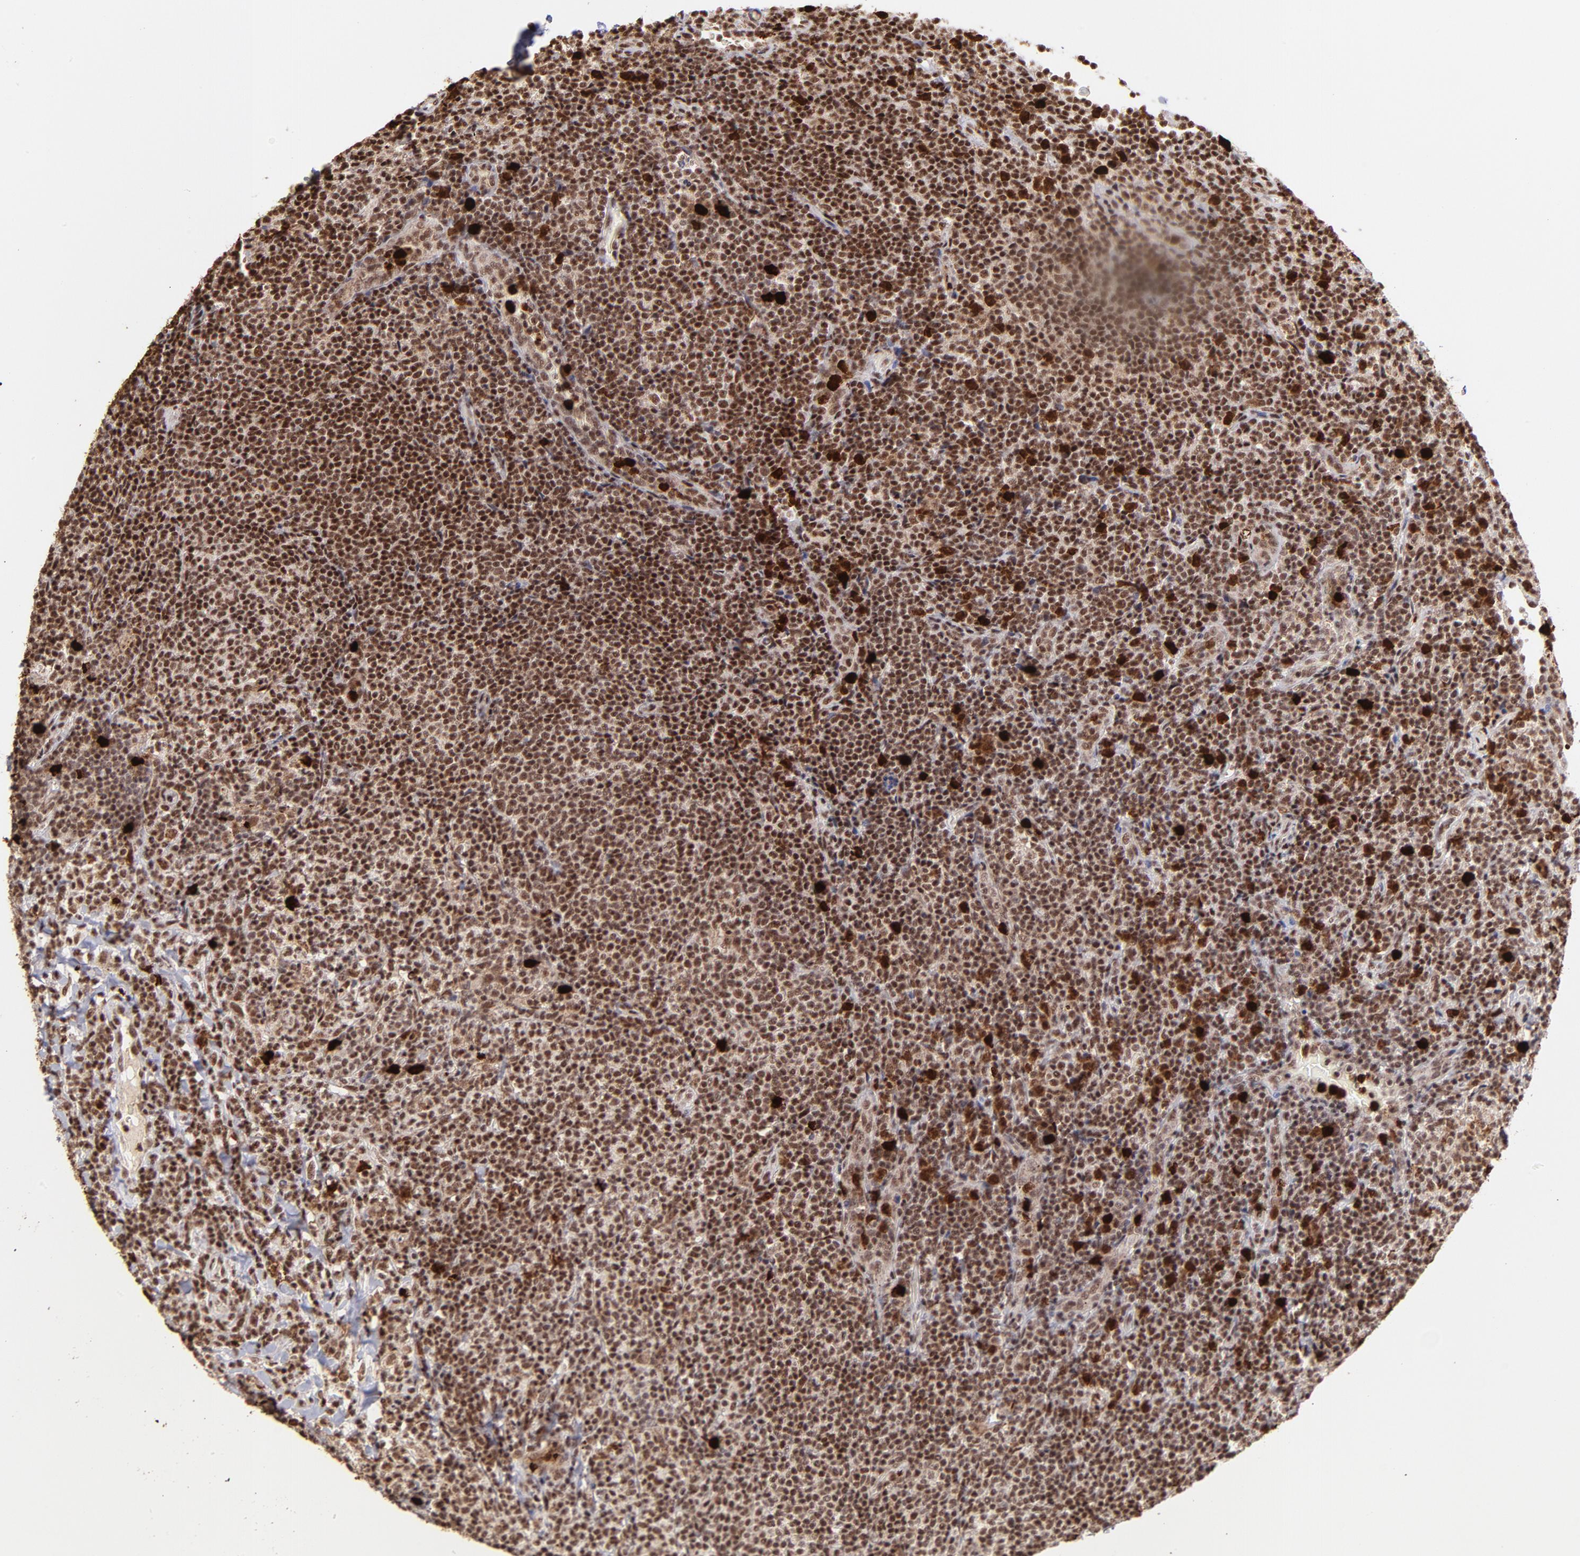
{"staining": {"intensity": "strong", "quantity": ">75%", "location": "cytoplasmic/membranous,nuclear"}, "tissue": "lymphoma", "cell_type": "Tumor cells", "image_type": "cancer", "snomed": [{"axis": "morphology", "description": "Malignant lymphoma, non-Hodgkin's type, Low grade"}, {"axis": "topography", "description": "Lymph node"}], "caption": "A brown stain labels strong cytoplasmic/membranous and nuclear expression of a protein in low-grade malignant lymphoma, non-Hodgkin's type tumor cells.", "gene": "ZFX", "patient": {"sex": "female", "age": 76}}